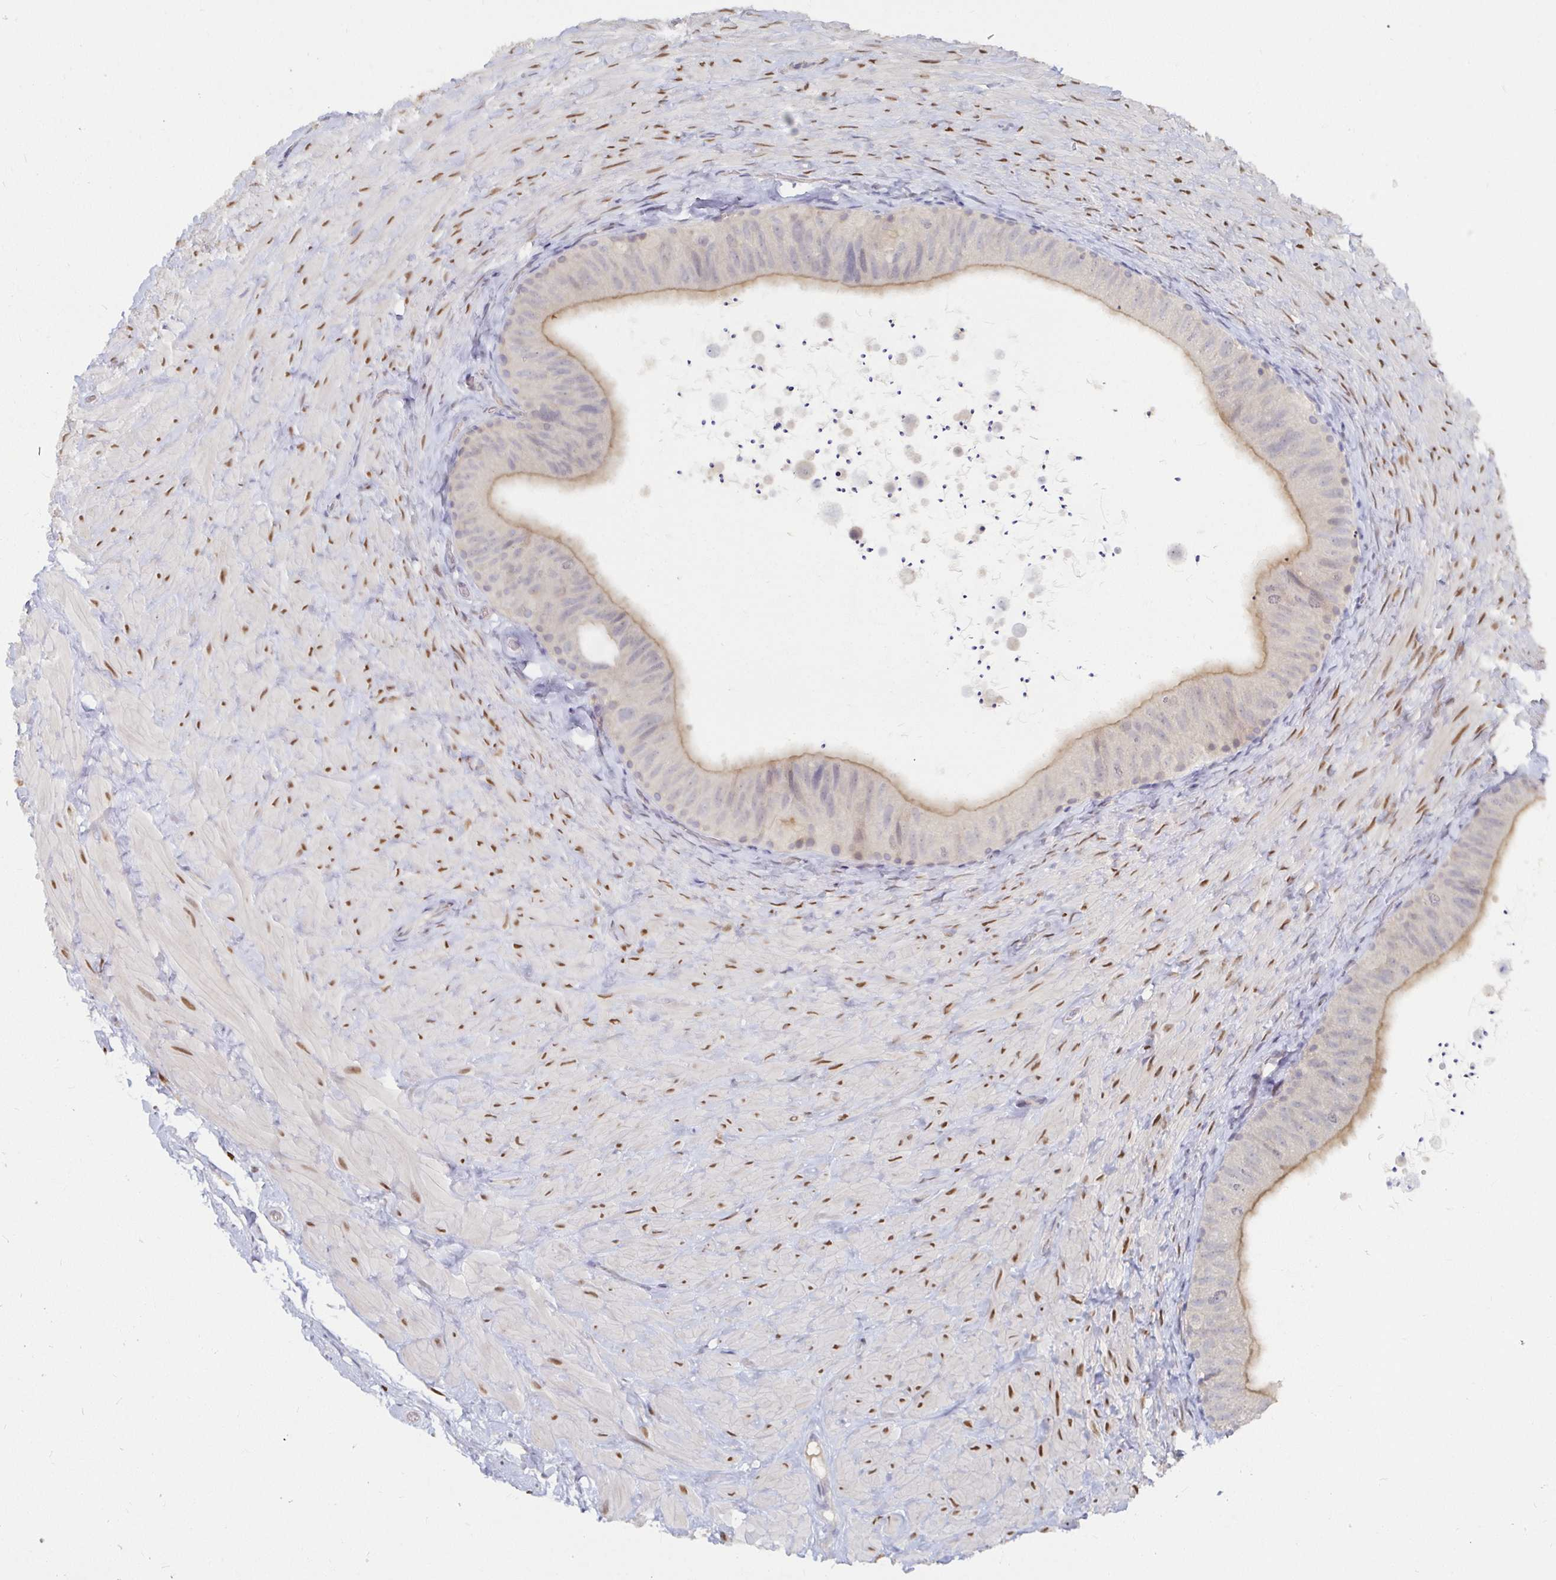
{"staining": {"intensity": "weak", "quantity": "<25%", "location": "cytoplasmic/membranous"}, "tissue": "epididymis", "cell_type": "Glandular cells", "image_type": "normal", "snomed": [{"axis": "morphology", "description": "Normal tissue, NOS"}, {"axis": "topography", "description": "Epididymis, spermatic cord, NOS"}, {"axis": "topography", "description": "Epididymis"}], "caption": "The immunohistochemistry image has no significant staining in glandular cells of epididymis.", "gene": "MEIS1", "patient": {"sex": "male", "age": 31}}